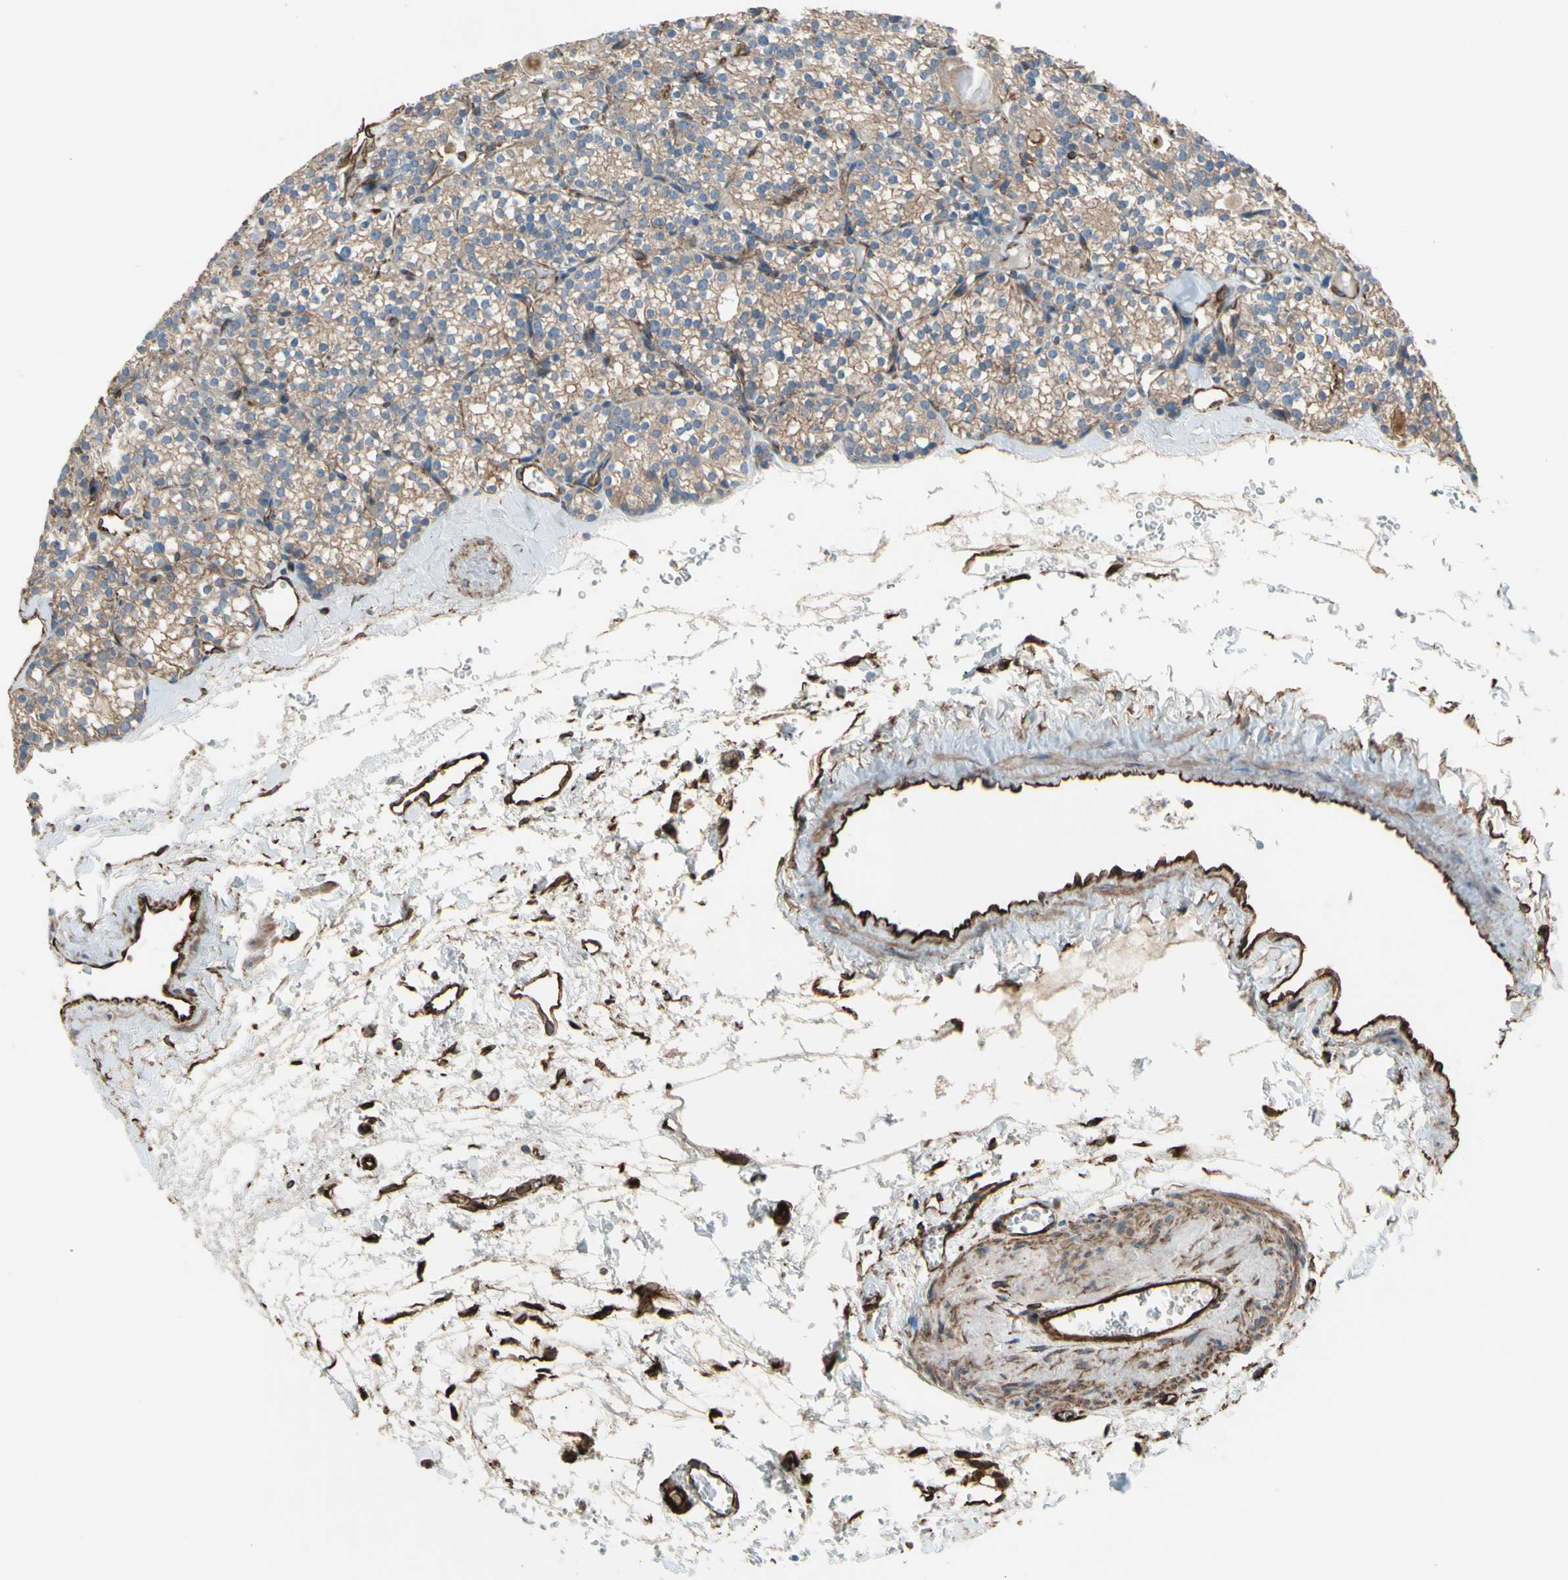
{"staining": {"intensity": "weak", "quantity": ">75%", "location": "cytoplasmic/membranous"}, "tissue": "parathyroid gland", "cell_type": "Glandular cells", "image_type": "normal", "snomed": [{"axis": "morphology", "description": "Normal tissue, NOS"}, {"axis": "topography", "description": "Parathyroid gland"}], "caption": "A brown stain labels weak cytoplasmic/membranous positivity of a protein in glandular cells of normal human parathyroid gland. Immunohistochemistry stains the protein of interest in brown and the nuclei are stained blue.", "gene": "TRAF2", "patient": {"sex": "female", "age": 64}}